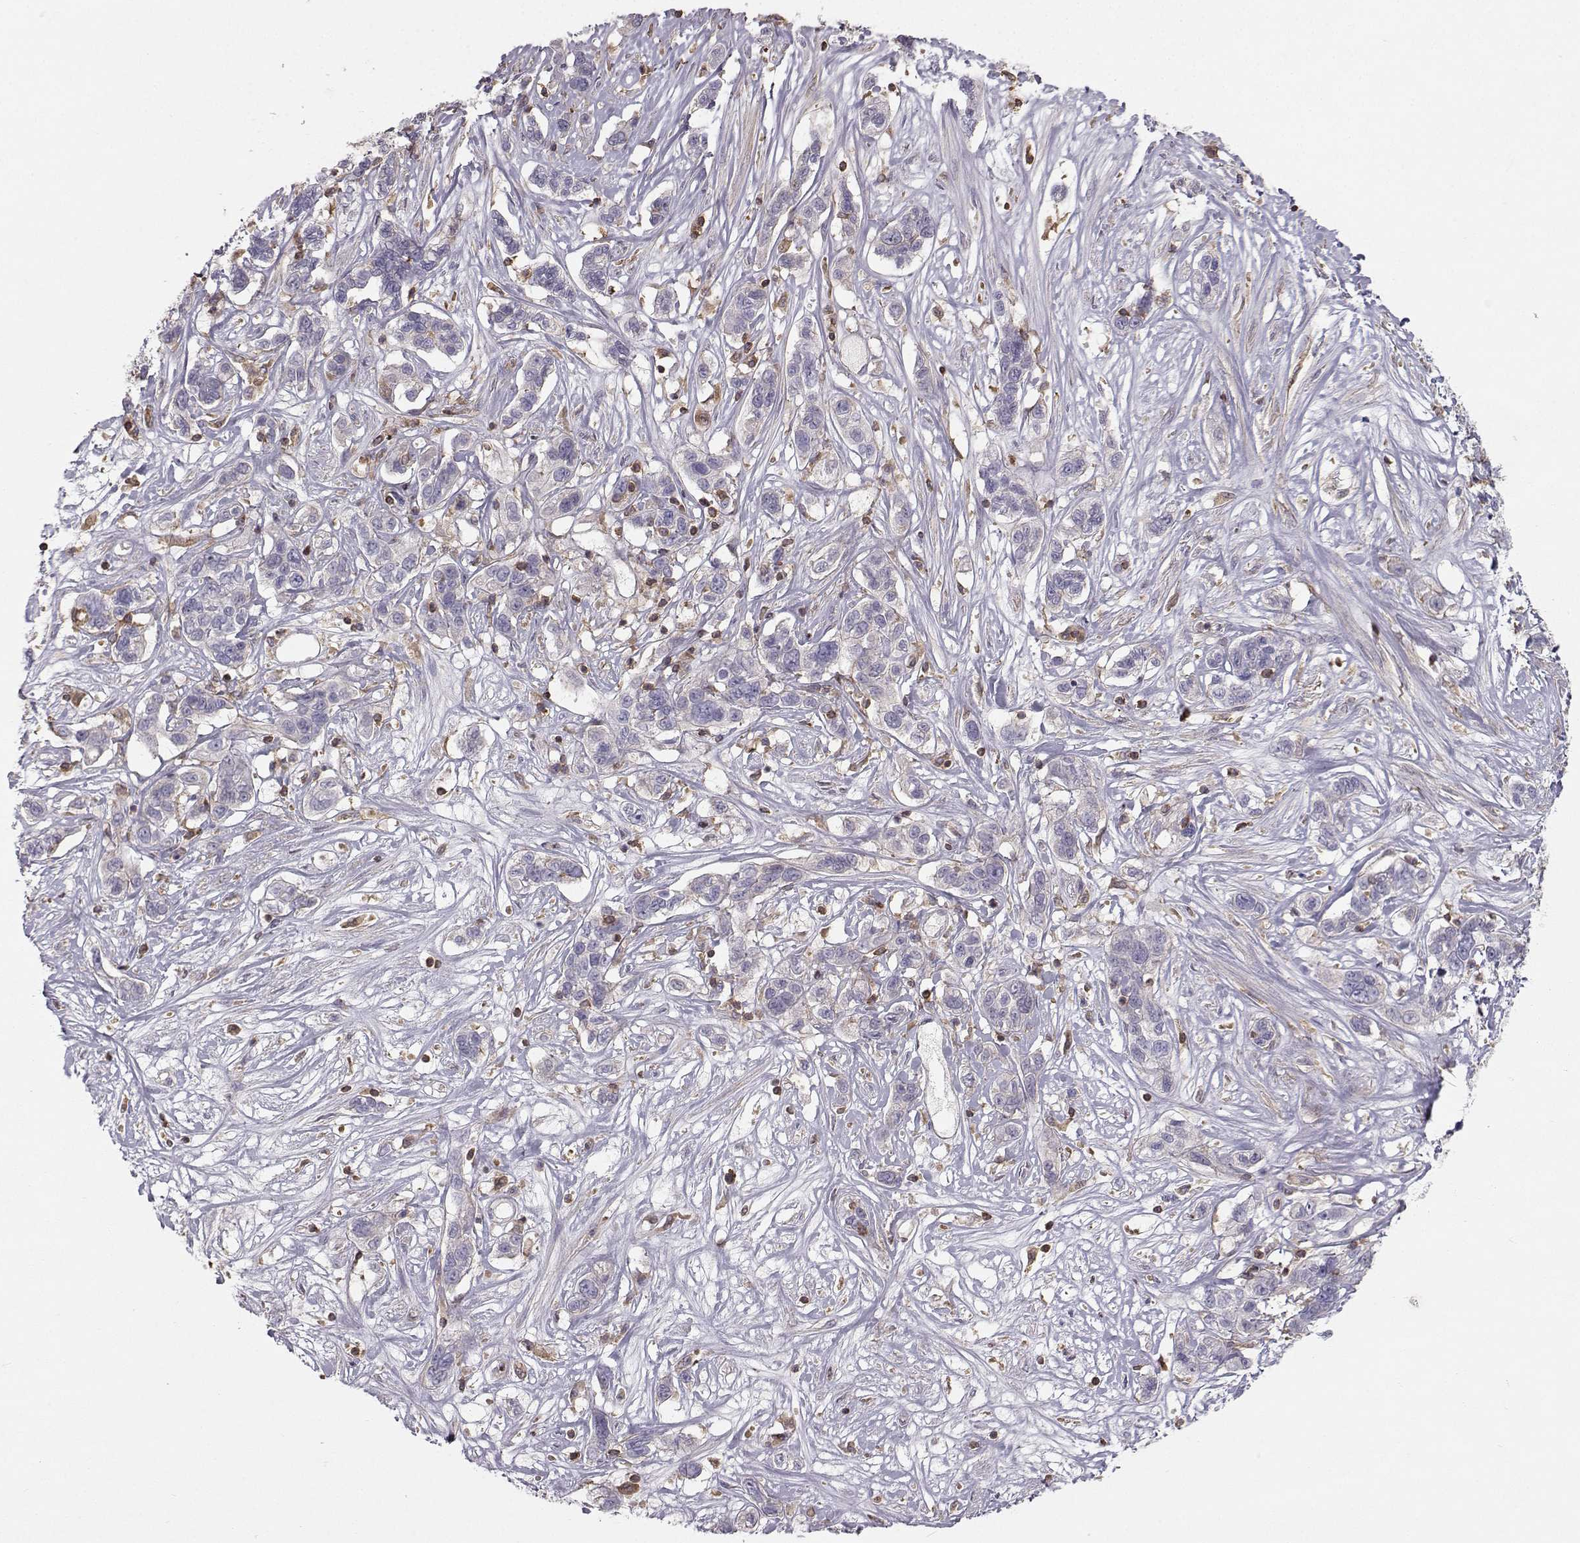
{"staining": {"intensity": "negative", "quantity": "none", "location": "none"}, "tissue": "liver cancer", "cell_type": "Tumor cells", "image_type": "cancer", "snomed": [{"axis": "morphology", "description": "Adenocarcinoma, NOS"}, {"axis": "morphology", "description": "Cholangiocarcinoma"}, {"axis": "topography", "description": "Liver"}], "caption": "Immunohistochemical staining of liver cancer demonstrates no significant positivity in tumor cells. (DAB immunohistochemistry (IHC), high magnification).", "gene": "ZBTB32", "patient": {"sex": "male", "age": 64}}